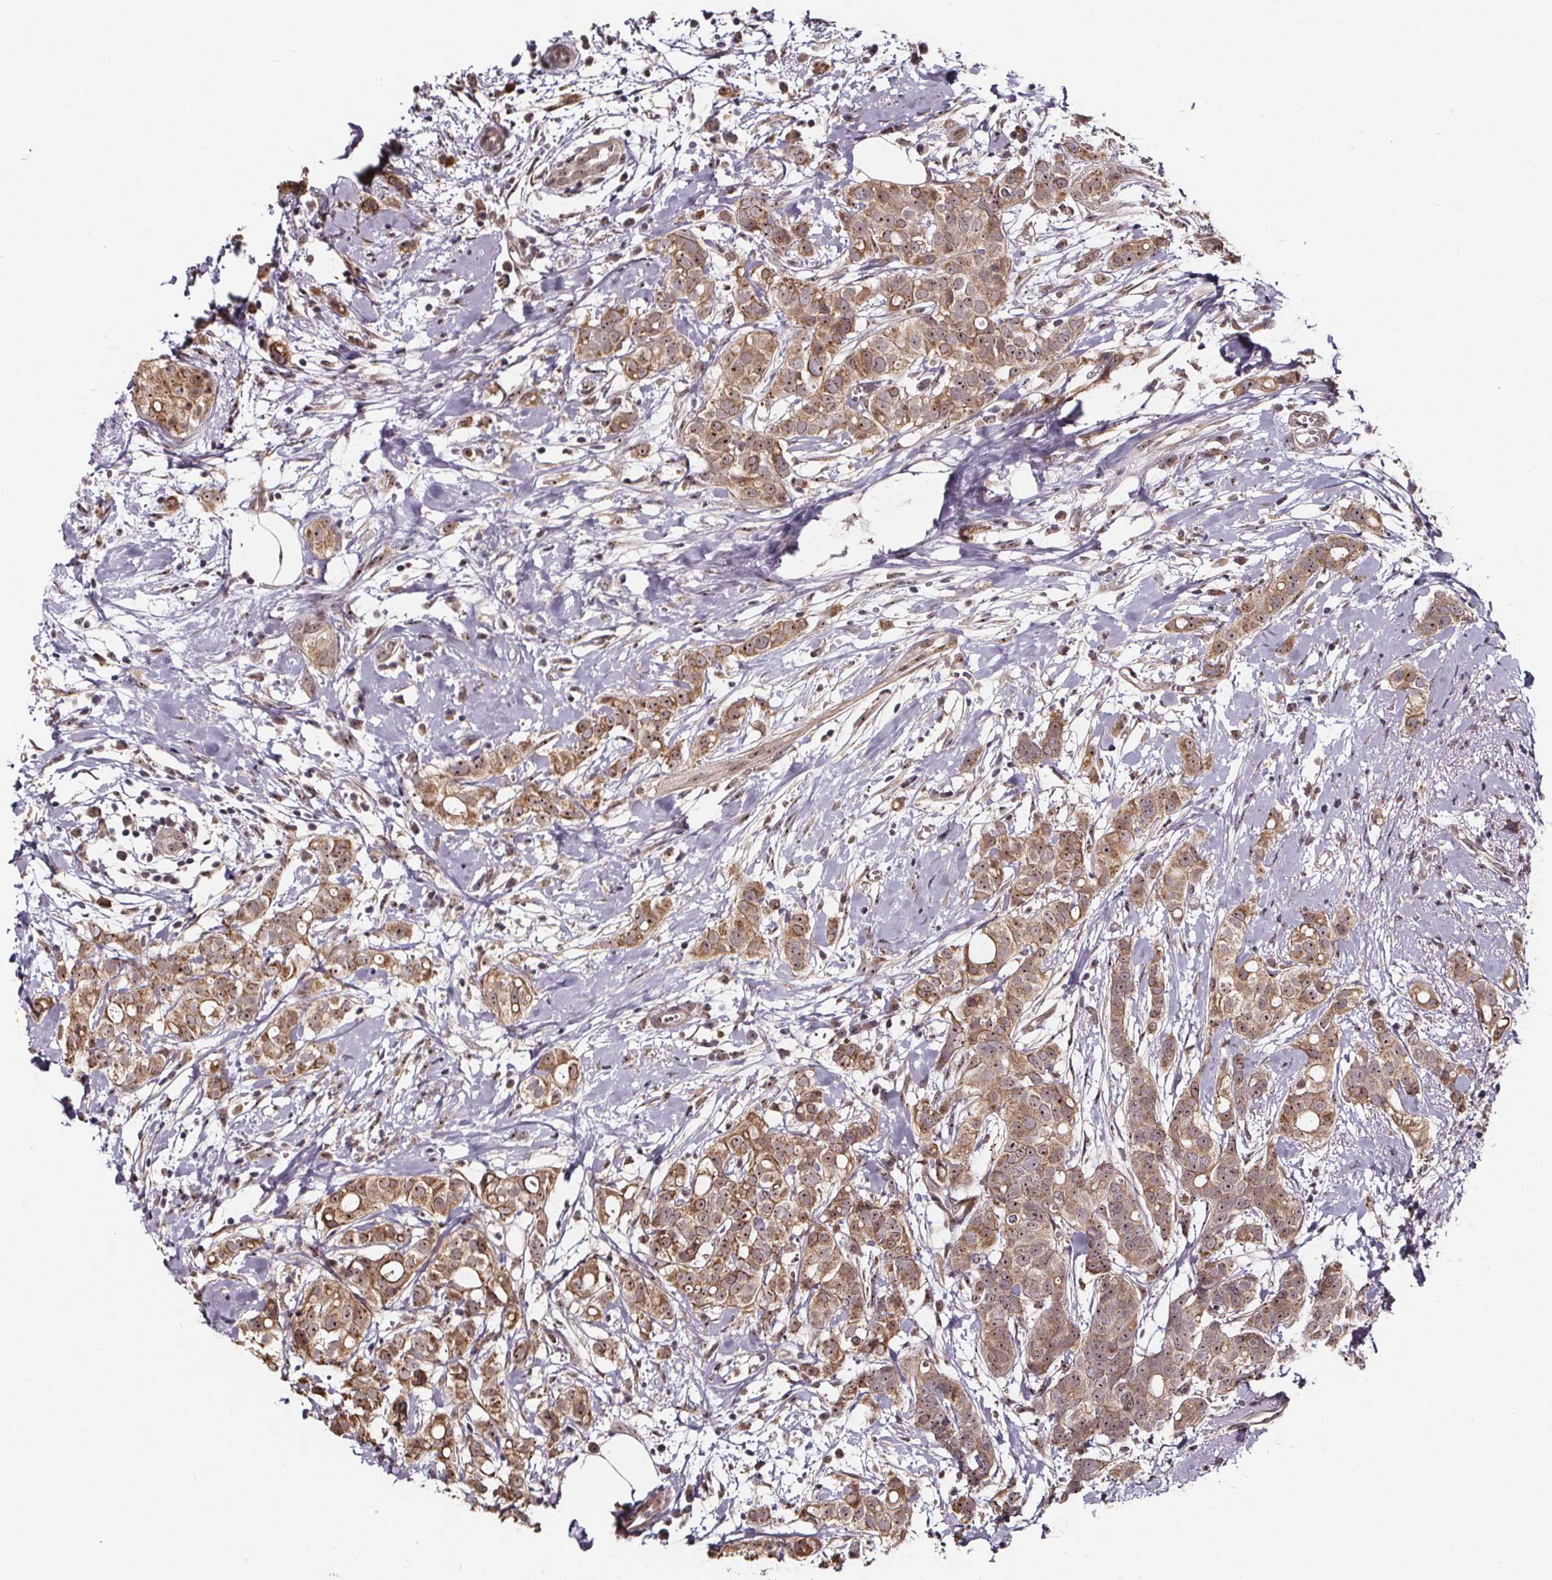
{"staining": {"intensity": "weak", "quantity": ">75%", "location": "cytoplasmic/membranous,nuclear"}, "tissue": "breast cancer", "cell_type": "Tumor cells", "image_type": "cancer", "snomed": [{"axis": "morphology", "description": "Duct carcinoma"}, {"axis": "topography", "description": "Breast"}], "caption": "Immunohistochemical staining of human intraductal carcinoma (breast) demonstrates weak cytoplasmic/membranous and nuclear protein positivity in approximately >75% of tumor cells.", "gene": "DDIT3", "patient": {"sex": "female", "age": 40}}